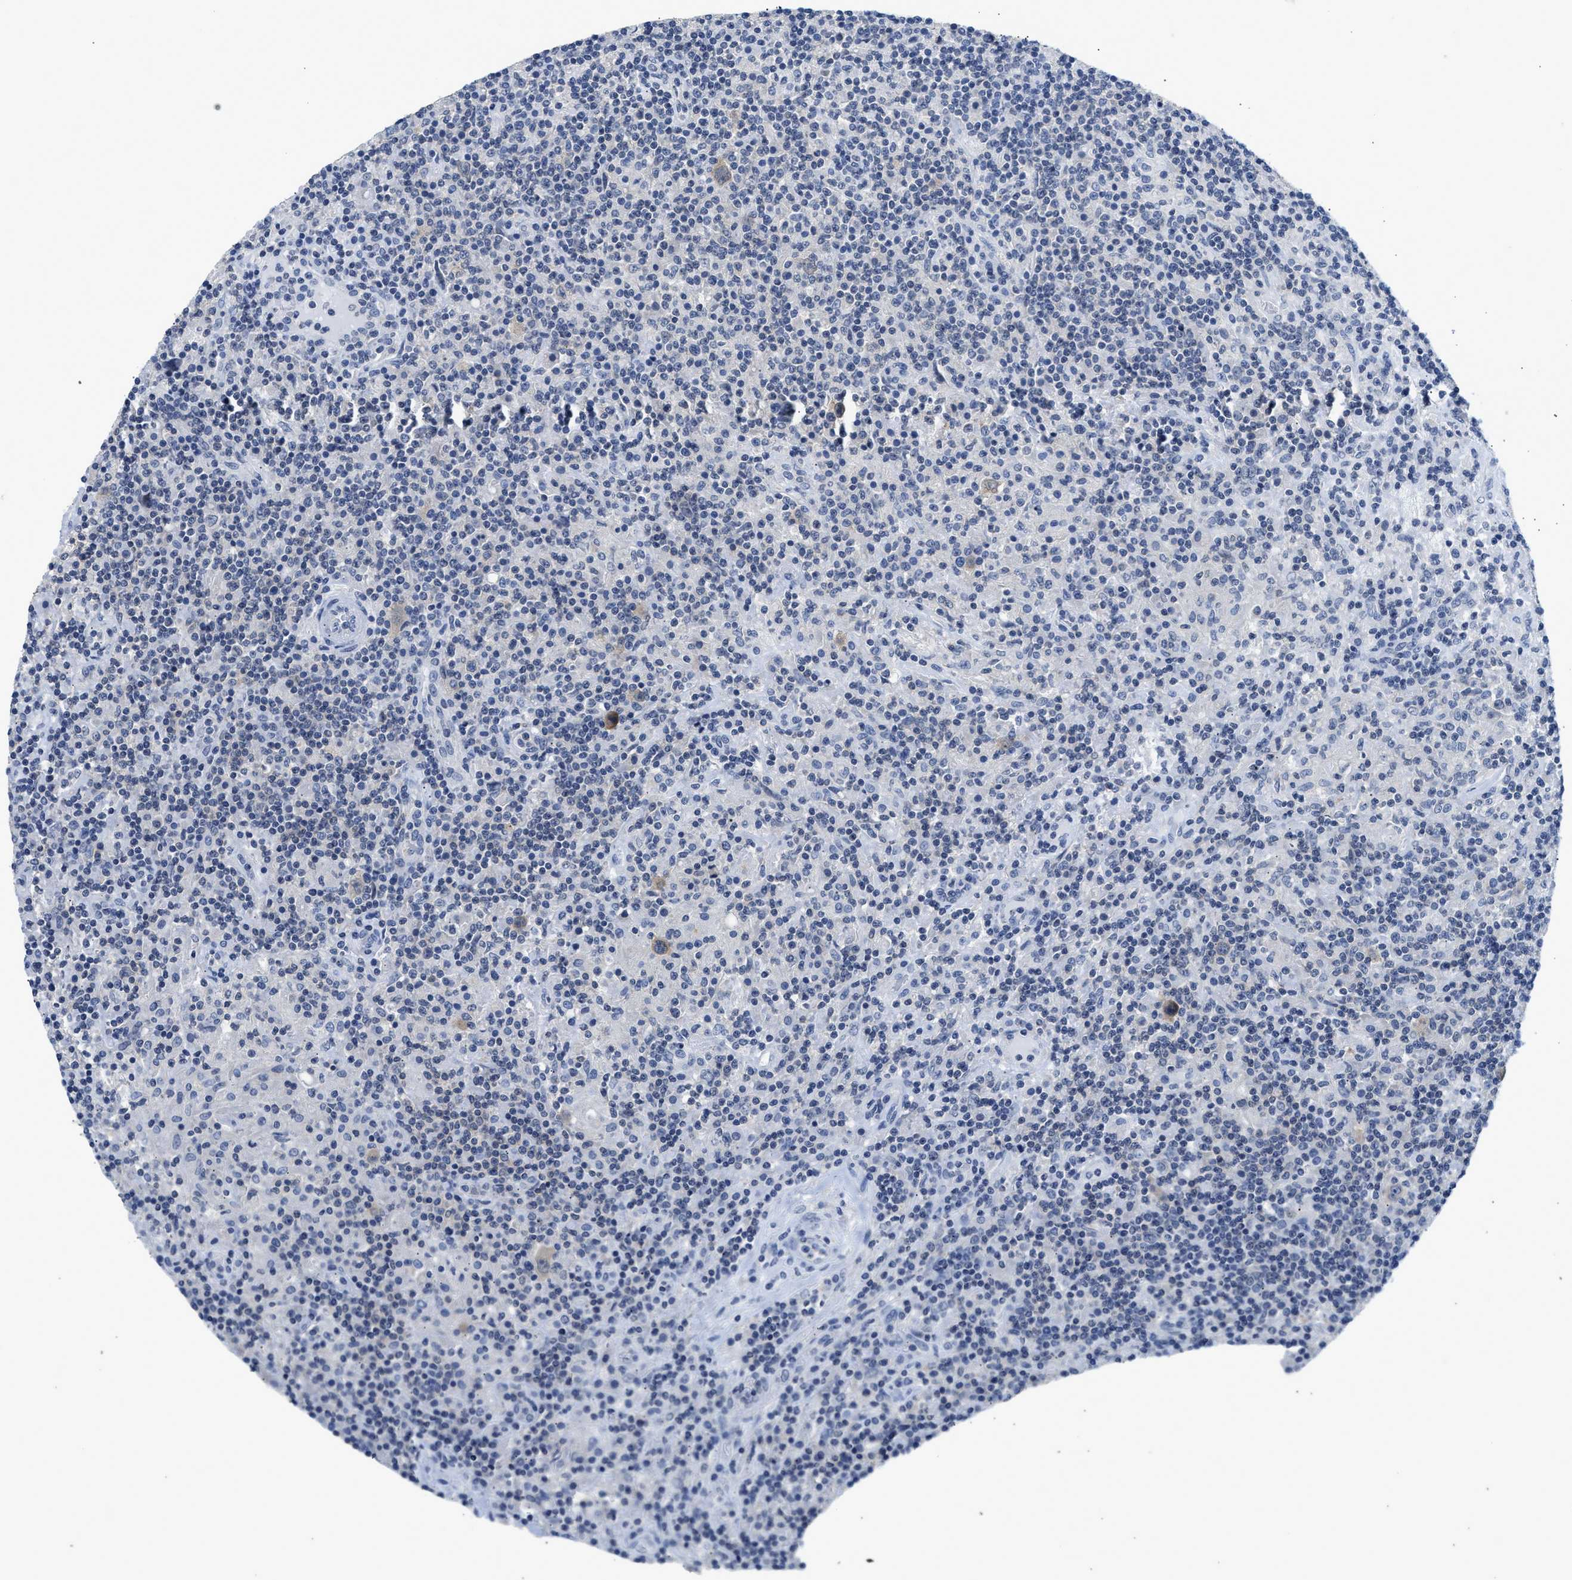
{"staining": {"intensity": "weak", "quantity": "<25%", "location": "cytoplasmic/membranous"}, "tissue": "lymphoma", "cell_type": "Tumor cells", "image_type": "cancer", "snomed": [{"axis": "morphology", "description": "Hodgkin's disease, NOS"}, {"axis": "topography", "description": "Lymph node"}], "caption": "Photomicrograph shows no significant protein positivity in tumor cells of lymphoma.", "gene": "PPM1L", "patient": {"sex": "male", "age": 70}}